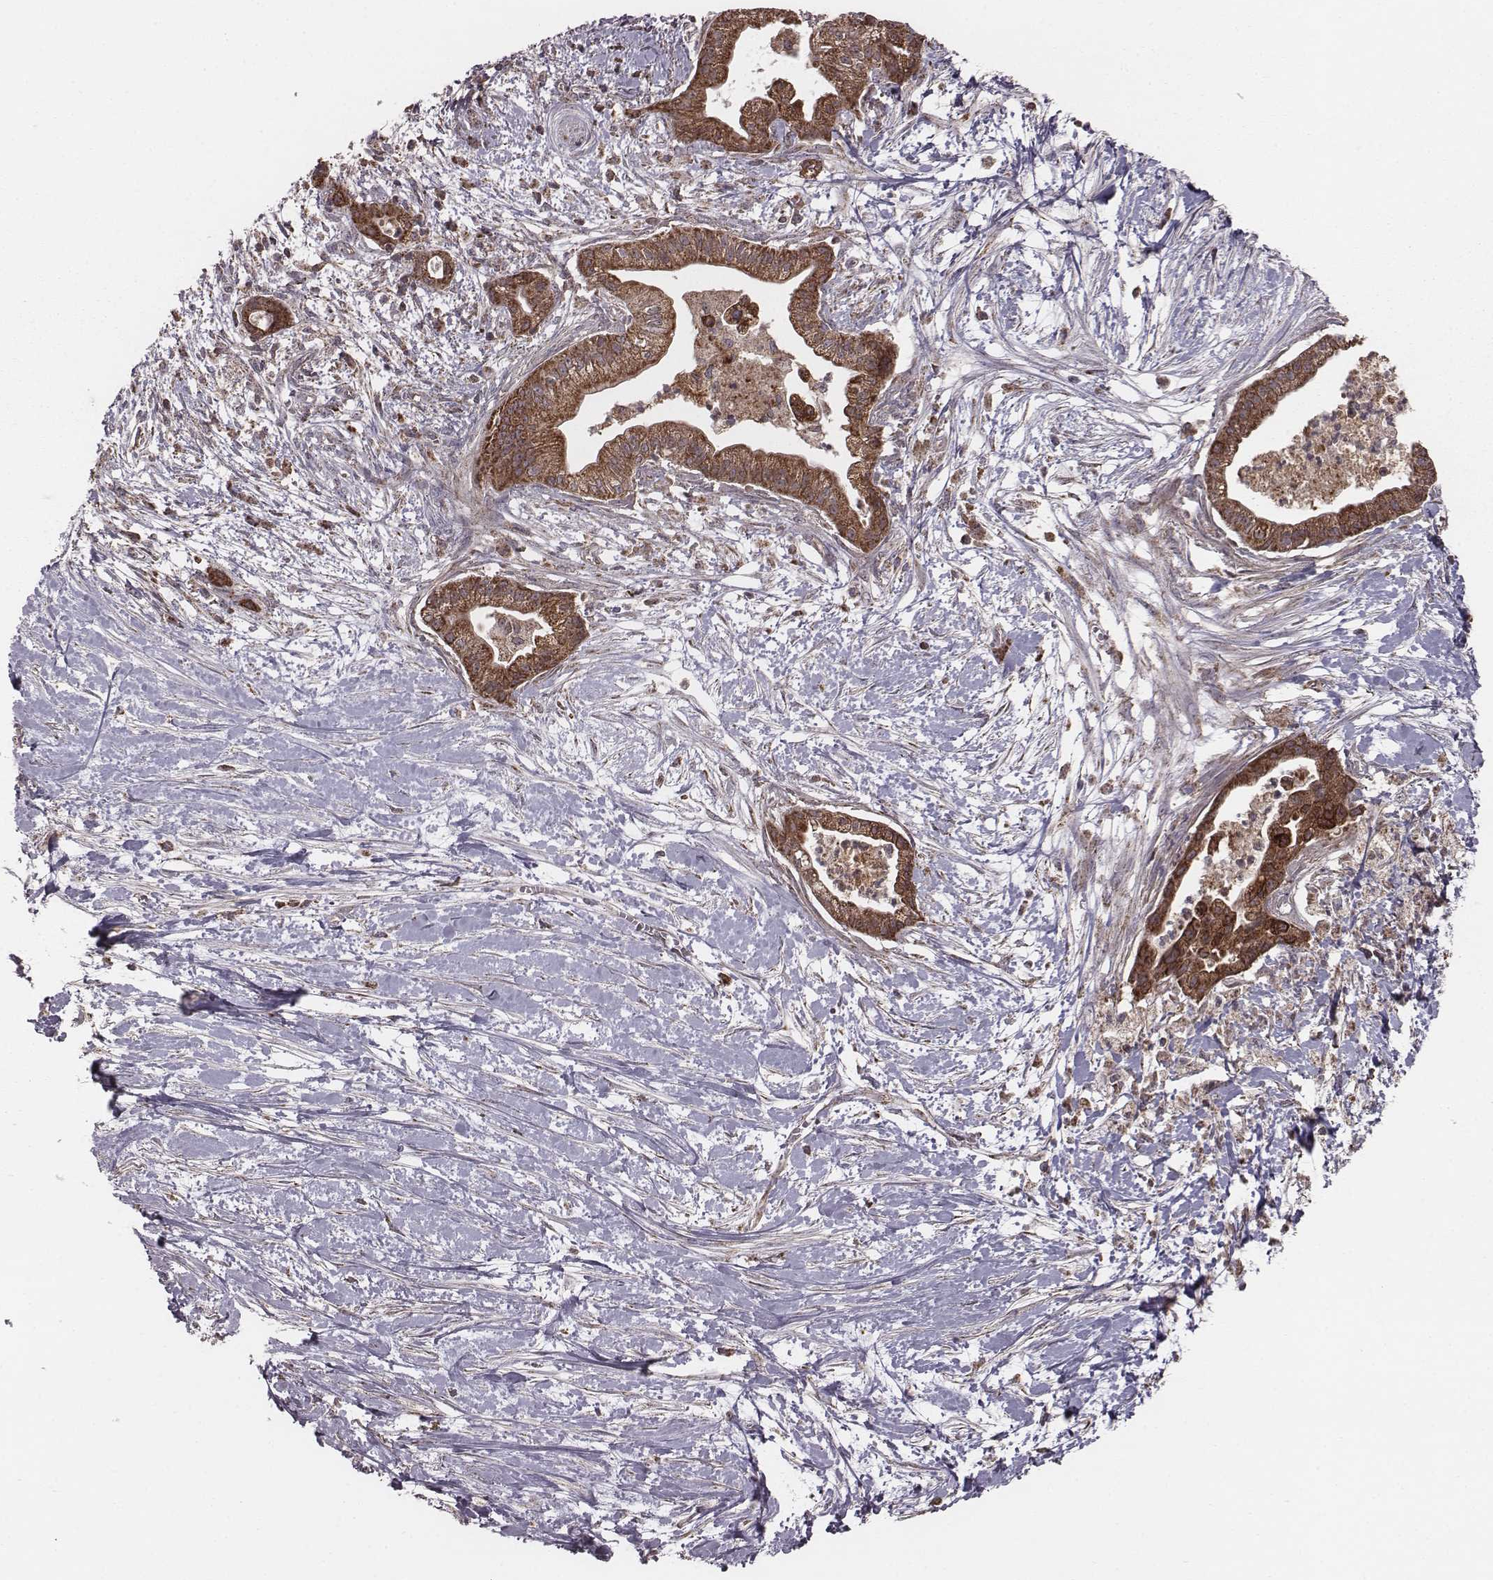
{"staining": {"intensity": "strong", "quantity": ">75%", "location": "cytoplasmic/membranous"}, "tissue": "pancreatic cancer", "cell_type": "Tumor cells", "image_type": "cancer", "snomed": [{"axis": "morphology", "description": "Normal tissue, NOS"}, {"axis": "morphology", "description": "Adenocarcinoma, NOS"}, {"axis": "topography", "description": "Lymph node"}, {"axis": "topography", "description": "Pancreas"}], "caption": "Immunohistochemistry (IHC) of pancreatic adenocarcinoma exhibits high levels of strong cytoplasmic/membranous positivity in about >75% of tumor cells.", "gene": "PDCD2L", "patient": {"sex": "female", "age": 58}}